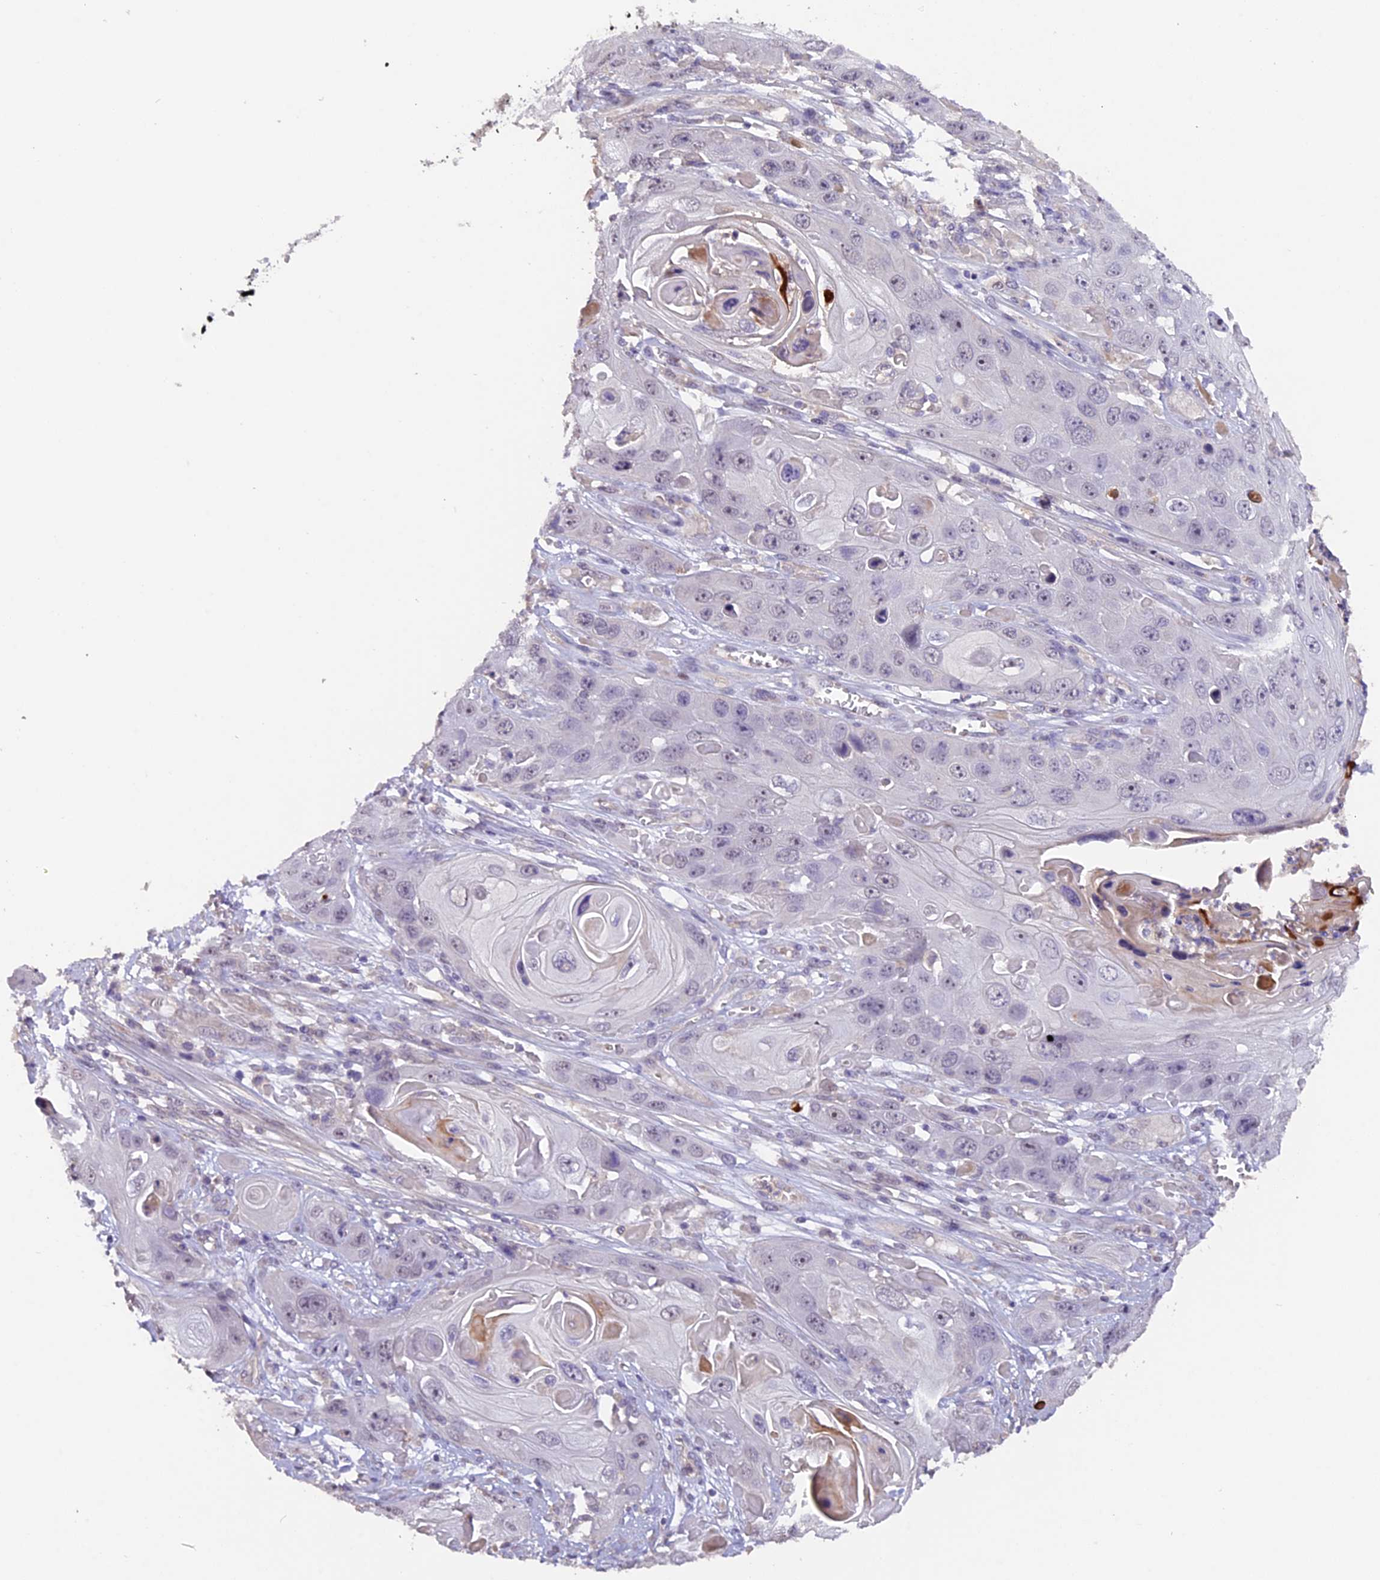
{"staining": {"intensity": "weak", "quantity": "<25%", "location": "cytoplasmic/membranous"}, "tissue": "skin cancer", "cell_type": "Tumor cells", "image_type": "cancer", "snomed": [{"axis": "morphology", "description": "Squamous cell carcinoma, NOS"}, {"axis": "topography", "description": "Skin"}], "caption": "This is an immunohistochemistry (IHC) micrograph of human squamous cell carcinoma (skin). There is no positivity in tumor cells.", "gene": "GNB5", "patient": {"sex": "male", "age": 55}}